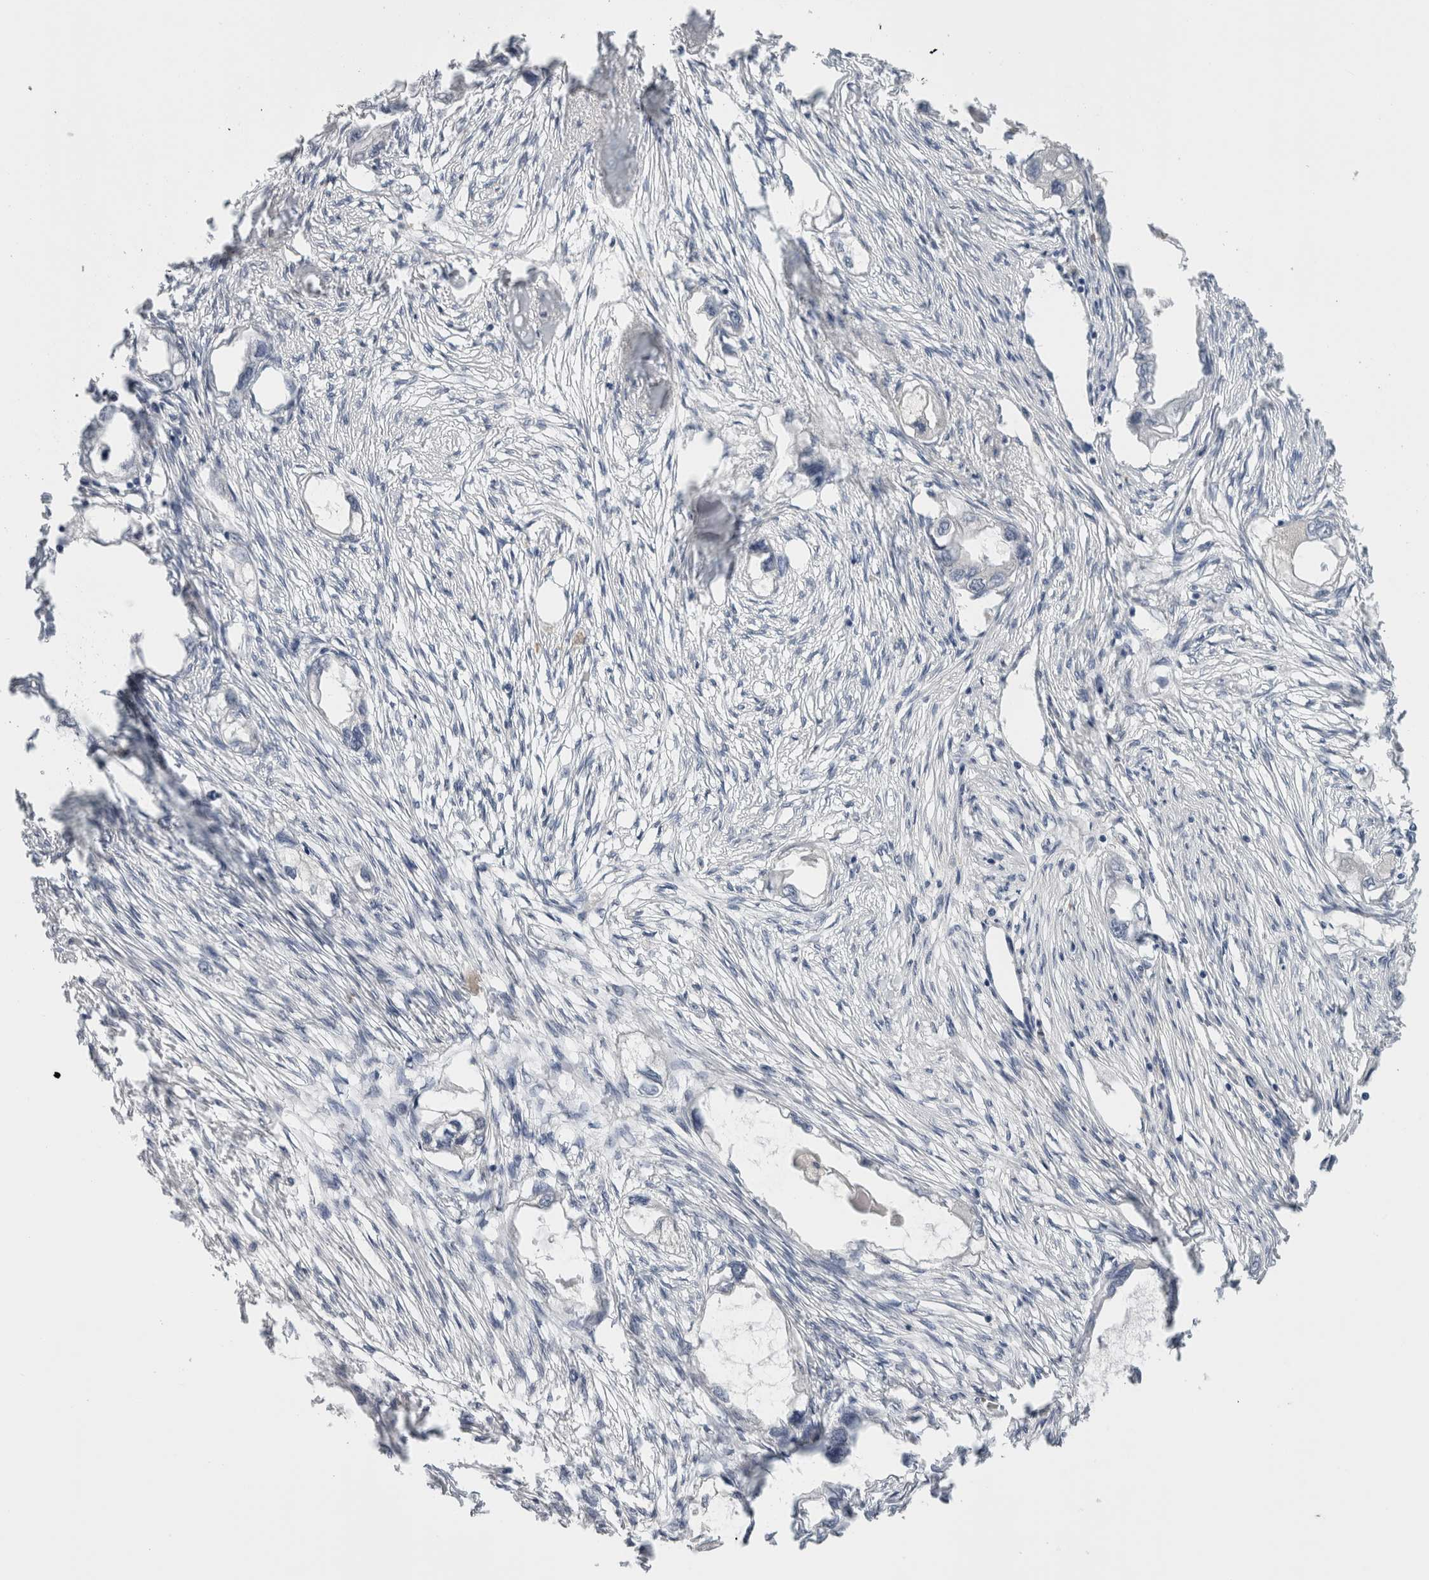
{"staining": {"intensity": "negative", "quantity": "none", "location": "none"}, "tissue": "endometrial cancer", "cell_type": "Tumor cells", "image_type": "cancer", "snomed": [{"axis": "morphology", "description": "Adenocarcinoma, NOS"}, {"axis": "morphology", "description": "Adenocarcinoma, metastatic, NOS"}, {"axis": "topography", "description": "Adipose tissue"}, {"axis": "topography", "description": "Endometrium"}], "caption": "This image is of endometrial cancer stained with IHC to label a protein in brown with the nuclei are counter-stained blue. There is no staining in tumor cells.", "gene": "FABP4", "patient": {"sex": "female", "age": 67}}